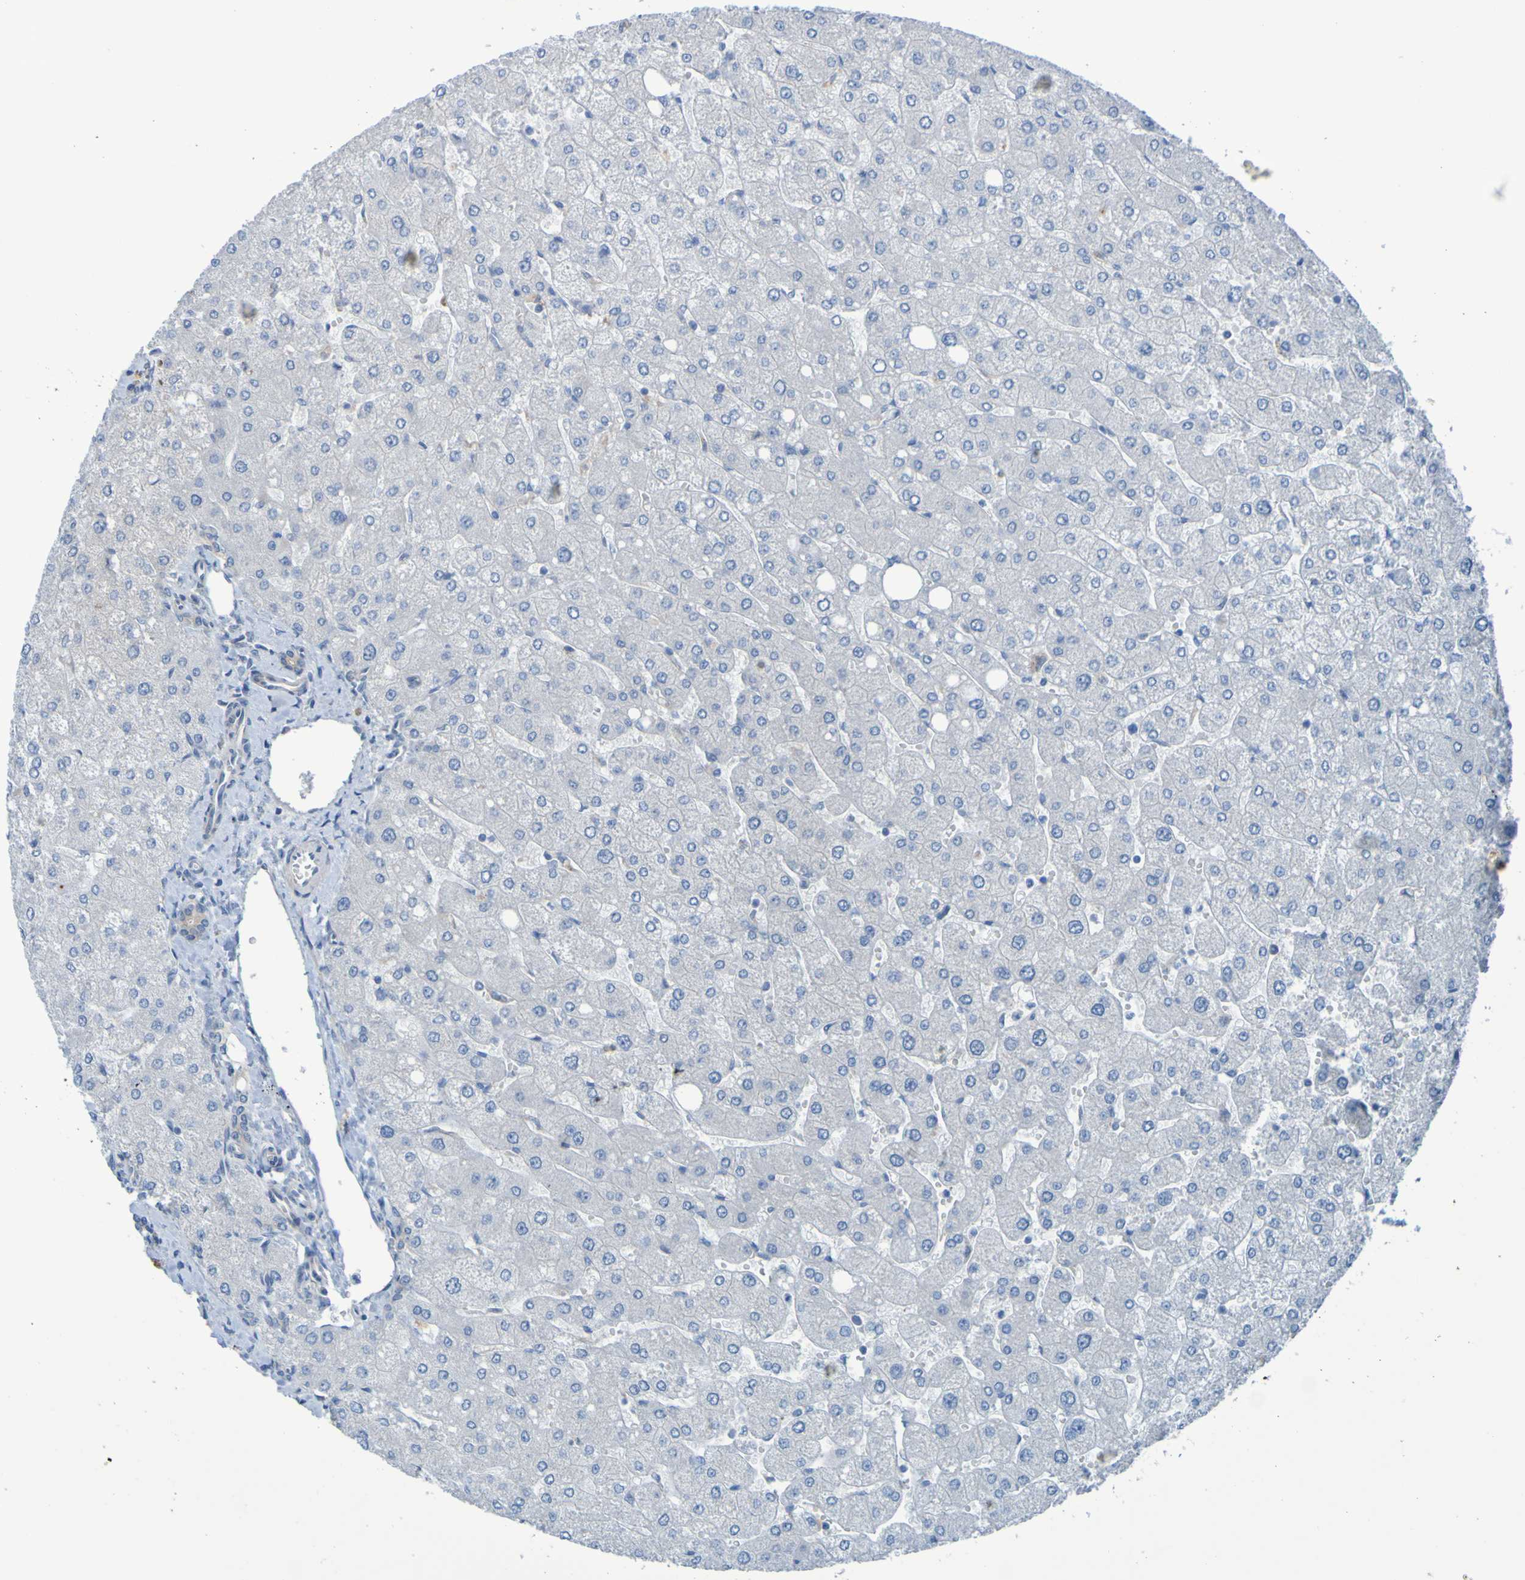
{"staining": {"intensity": "weak", "quantity": "25%-75%", "location": "cytoplasmic/membranous"}, "tissue": "liver", "cell_type": "Cholangiocytes", "image_type": "normal", "snomed": [{"axis": "morphology", "description": "Normal tissue, NOS"}, {"axis": "topography", "description": "Liver"}], "caption": "IHC micrograph of benign human liver stained for a protein (brown), which demonstrates low levels of weak cytoplasmic/membranous positivity in approximately 25%-75% of cholangiocytes.", "gene": "NPRL3", "patient": {"sex": "male", "age": 55}}